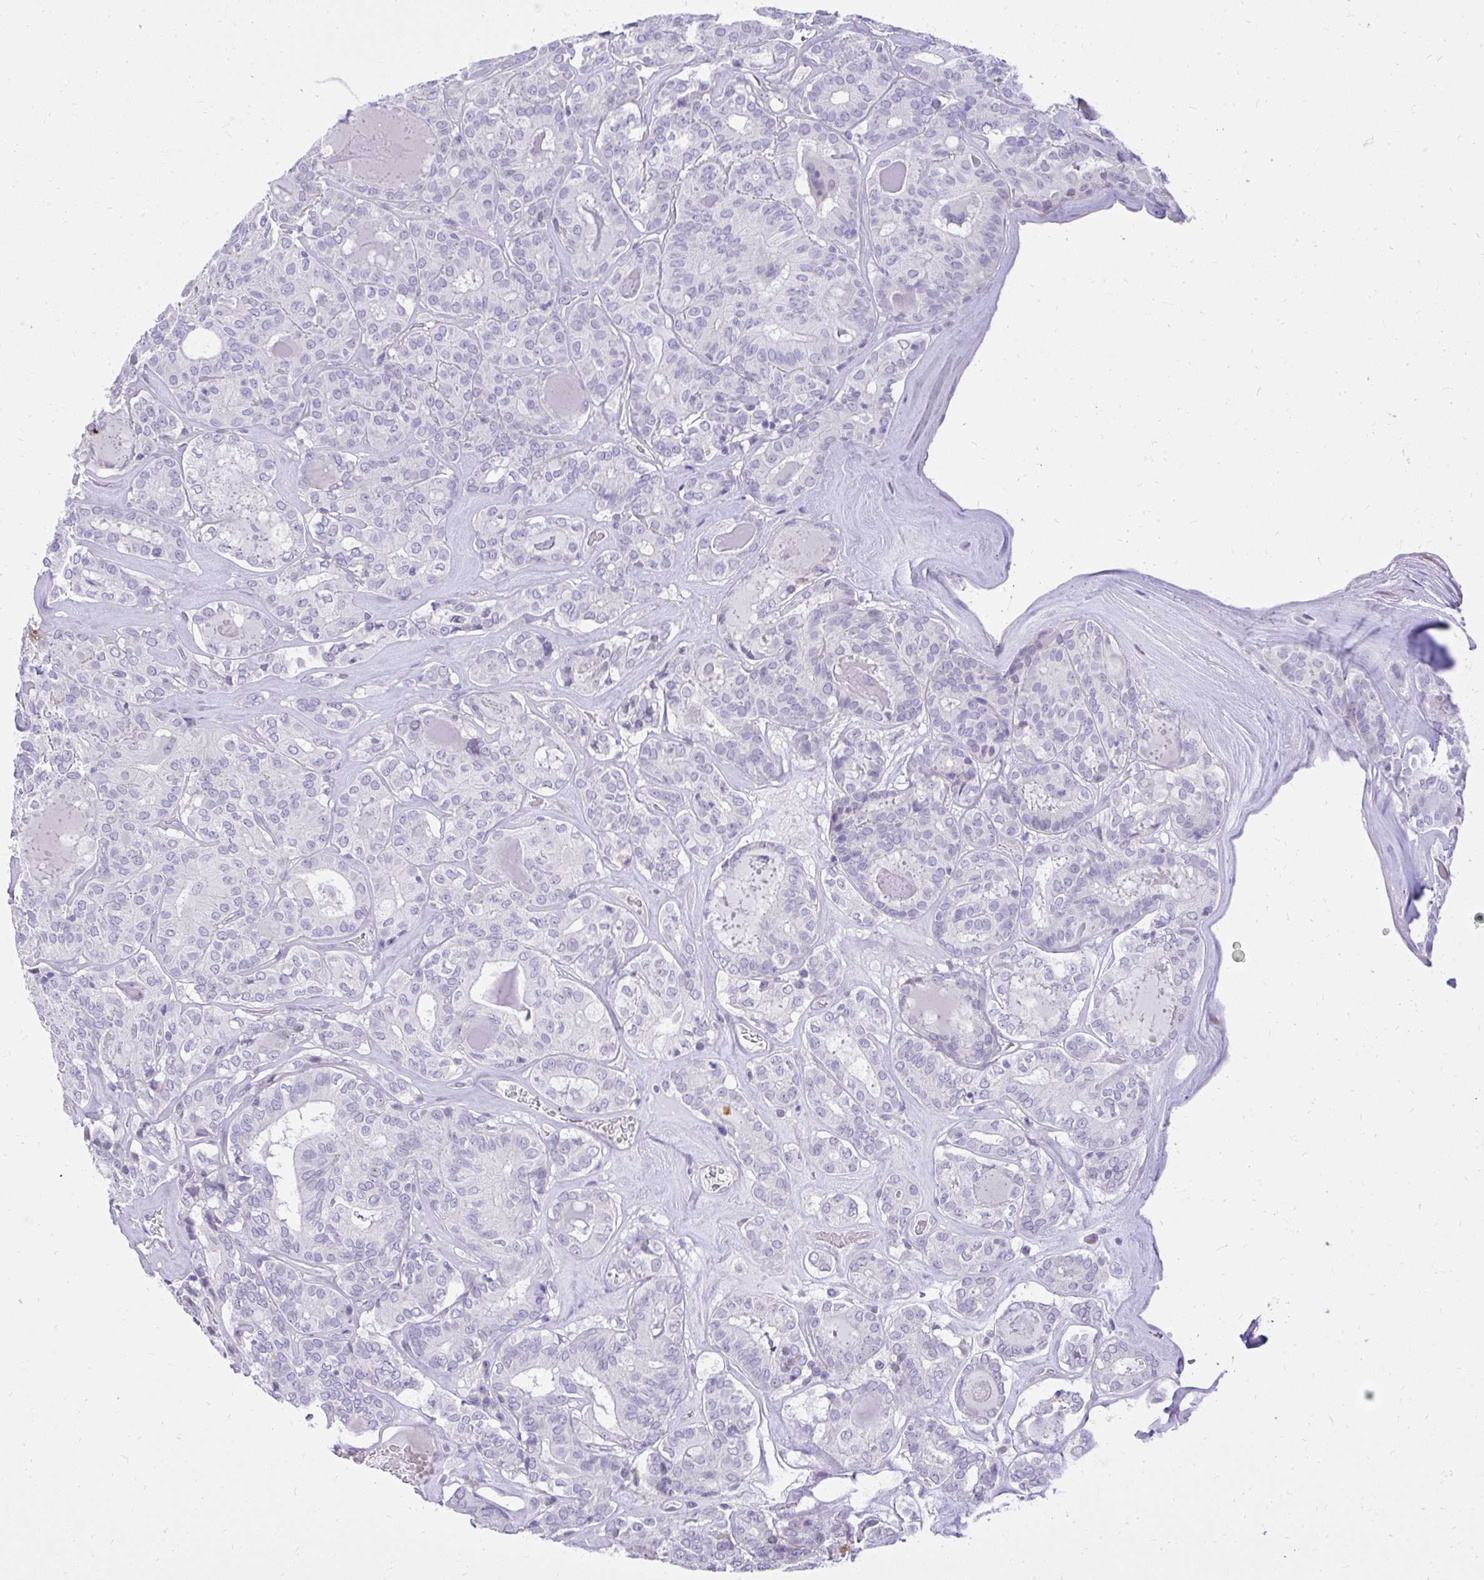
{"staining": {"intensity": "negative", "quantity": "none", "location": "none"}, "tissue": "thyroid cancer", "cell_type": "Tumor cells", "image_type": "cancer", "snomed": [{"axis": "morphology", "description": "Papillary adenocarcinoma, NOS"}, {"axis": "topography", "description": "Thyroid gland"}], "caption": "A histopathology image of human thyroid cancer is negative for staining in tumor cells.", "gene": "PRAP1", "patient": {"sex": "female", "age": 72}}